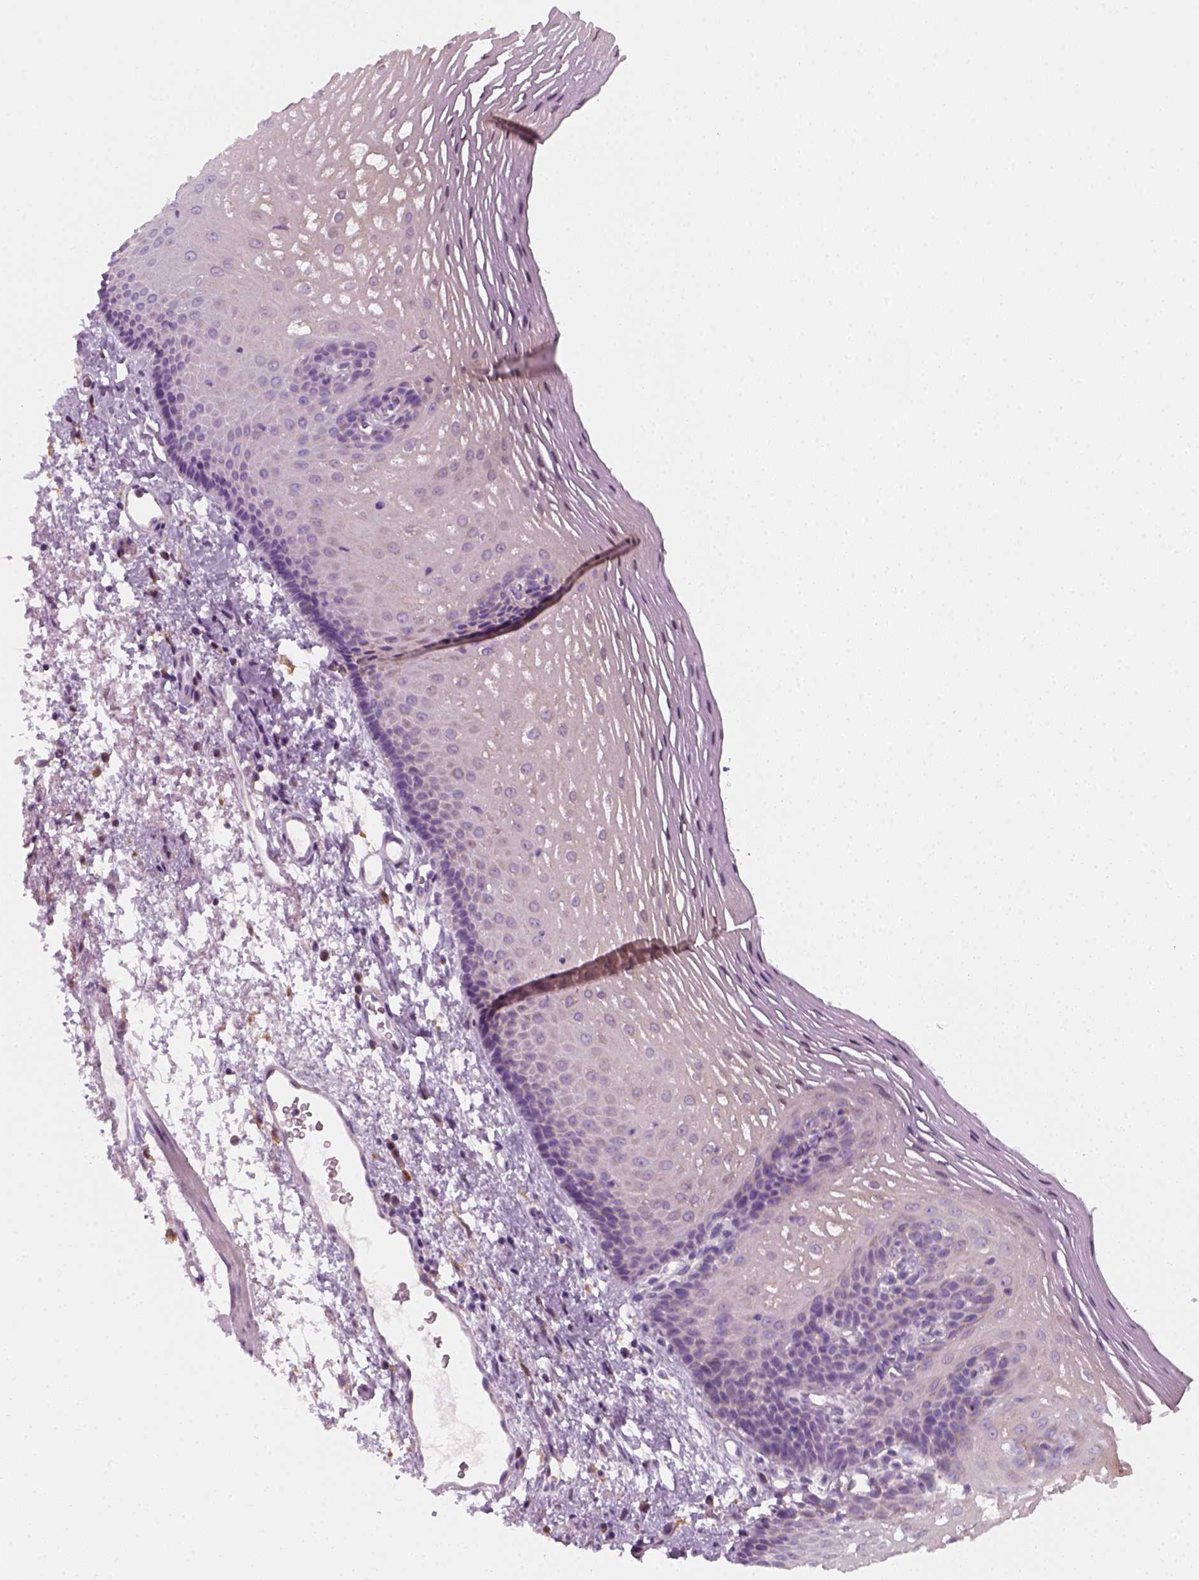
{"staining": {"intensity": "negative", "quantity": "none", "location": "none"}, "tissue": "esophagus", "cell_type": "Squamous epithelial cells", "image_type": "normal", "snomed": [{"axis": "morphology", "description": "Normal tissue, NOS"}, {"axis": "topography", "description": "Esophagus"}], "caption": "High magnification brightfield microscopy of normal esophagus stained with DAB (brown) and counterstained with hematoxylin (blue): squamous epithelial cells show no significant positivity.", "gene": "AWAT2", "patient": {"sex": "male", "age": 76}}